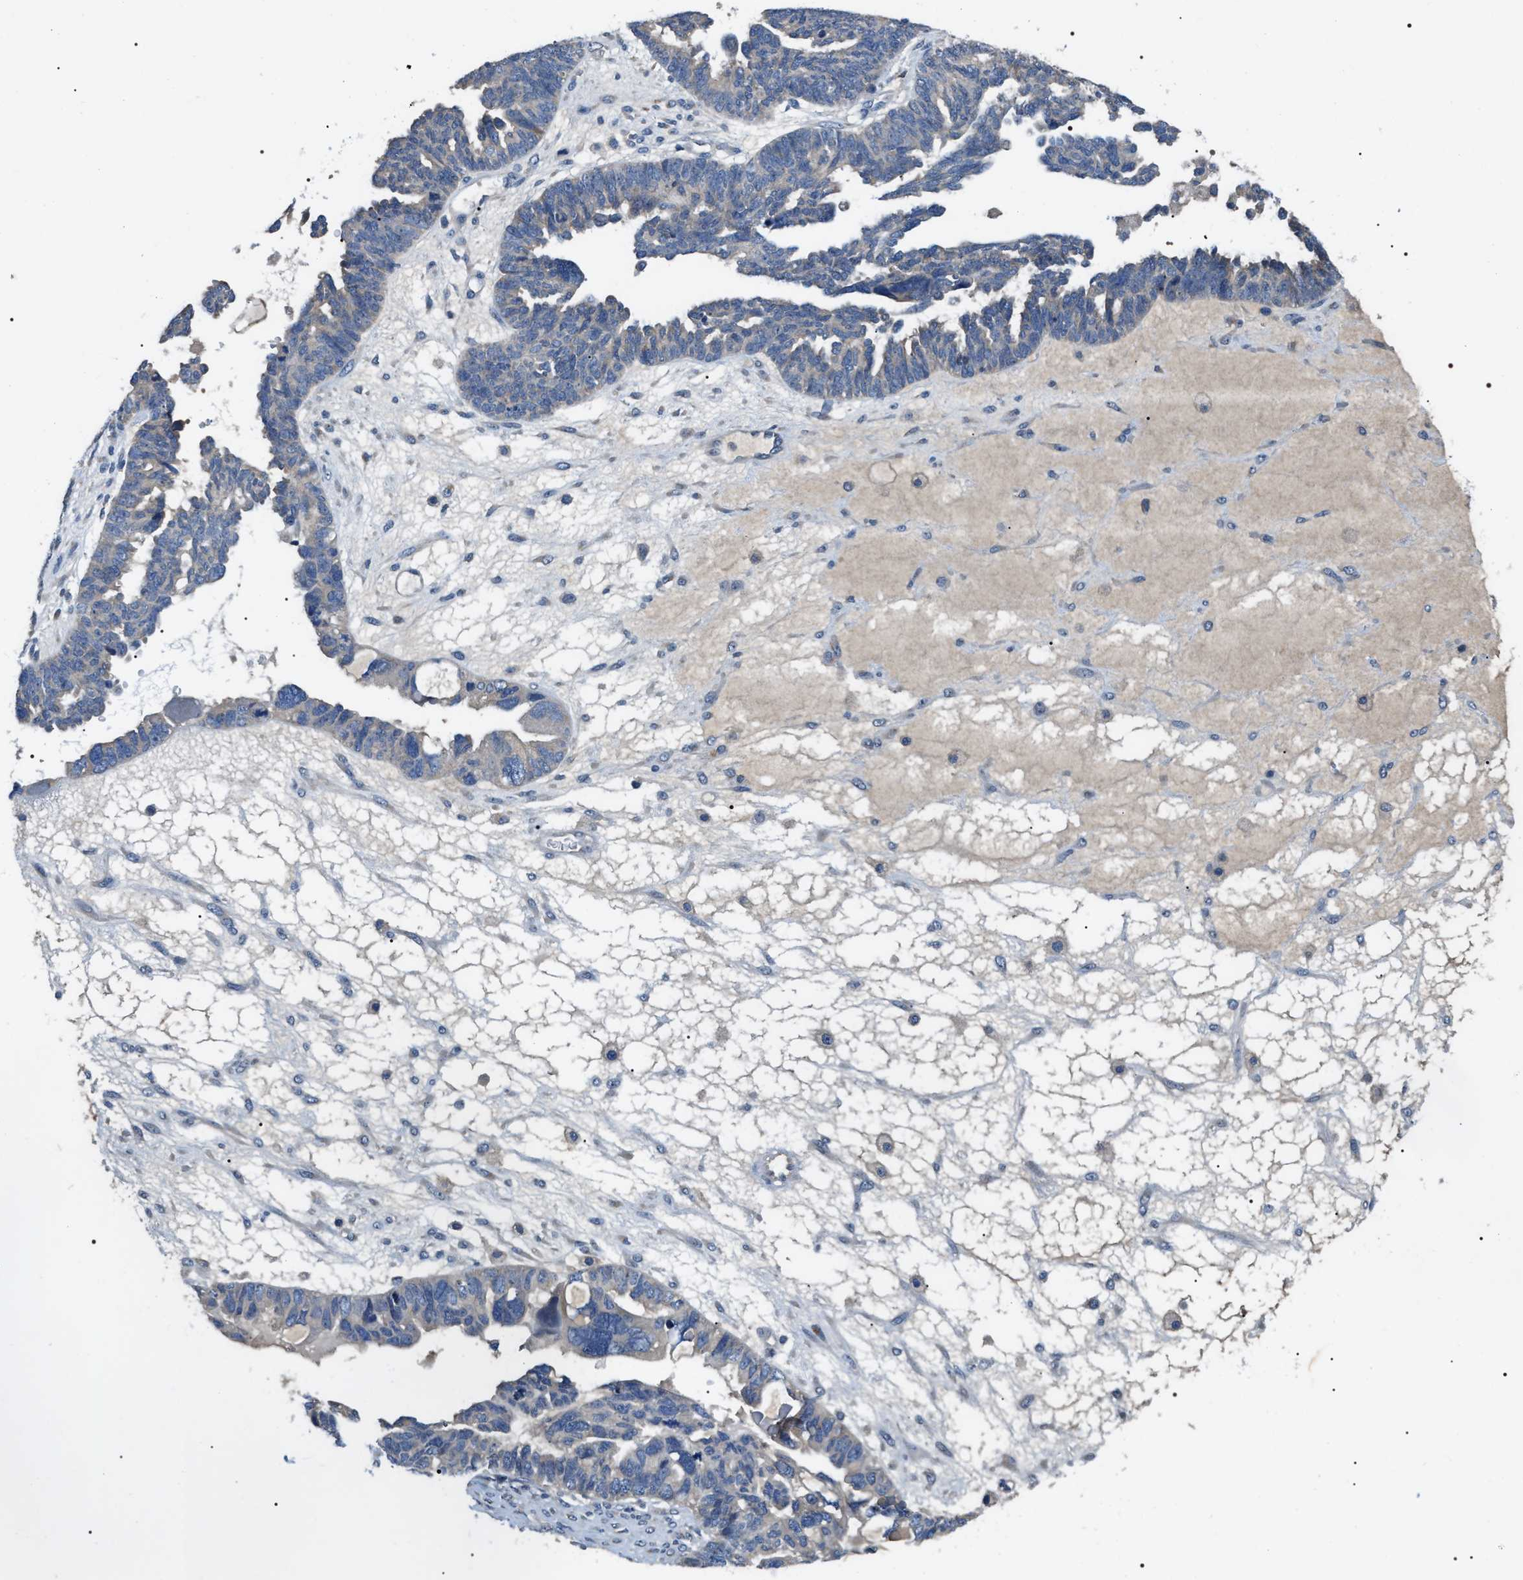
{"staining": {"intensity": "negative", "quantity": "none", "location": "none"}, "tissue": "ovarian cancer", "cell_type": "Tumor cells", "image_type": "cancer", "snomed": [{"axis": "morphology", "description": "Cystadenocarcinoma, serous, NOS"}, {"axis": "topography", "description": "Ovary"}], "caption": "Immunohistochemistry (IHC) micrograph of human ovarian cancer stained for a protein (brown), which demonstrates no positivity in tumor cells.", "gene": "IFT81", "patient": {"sex": "female", "age": 79}}